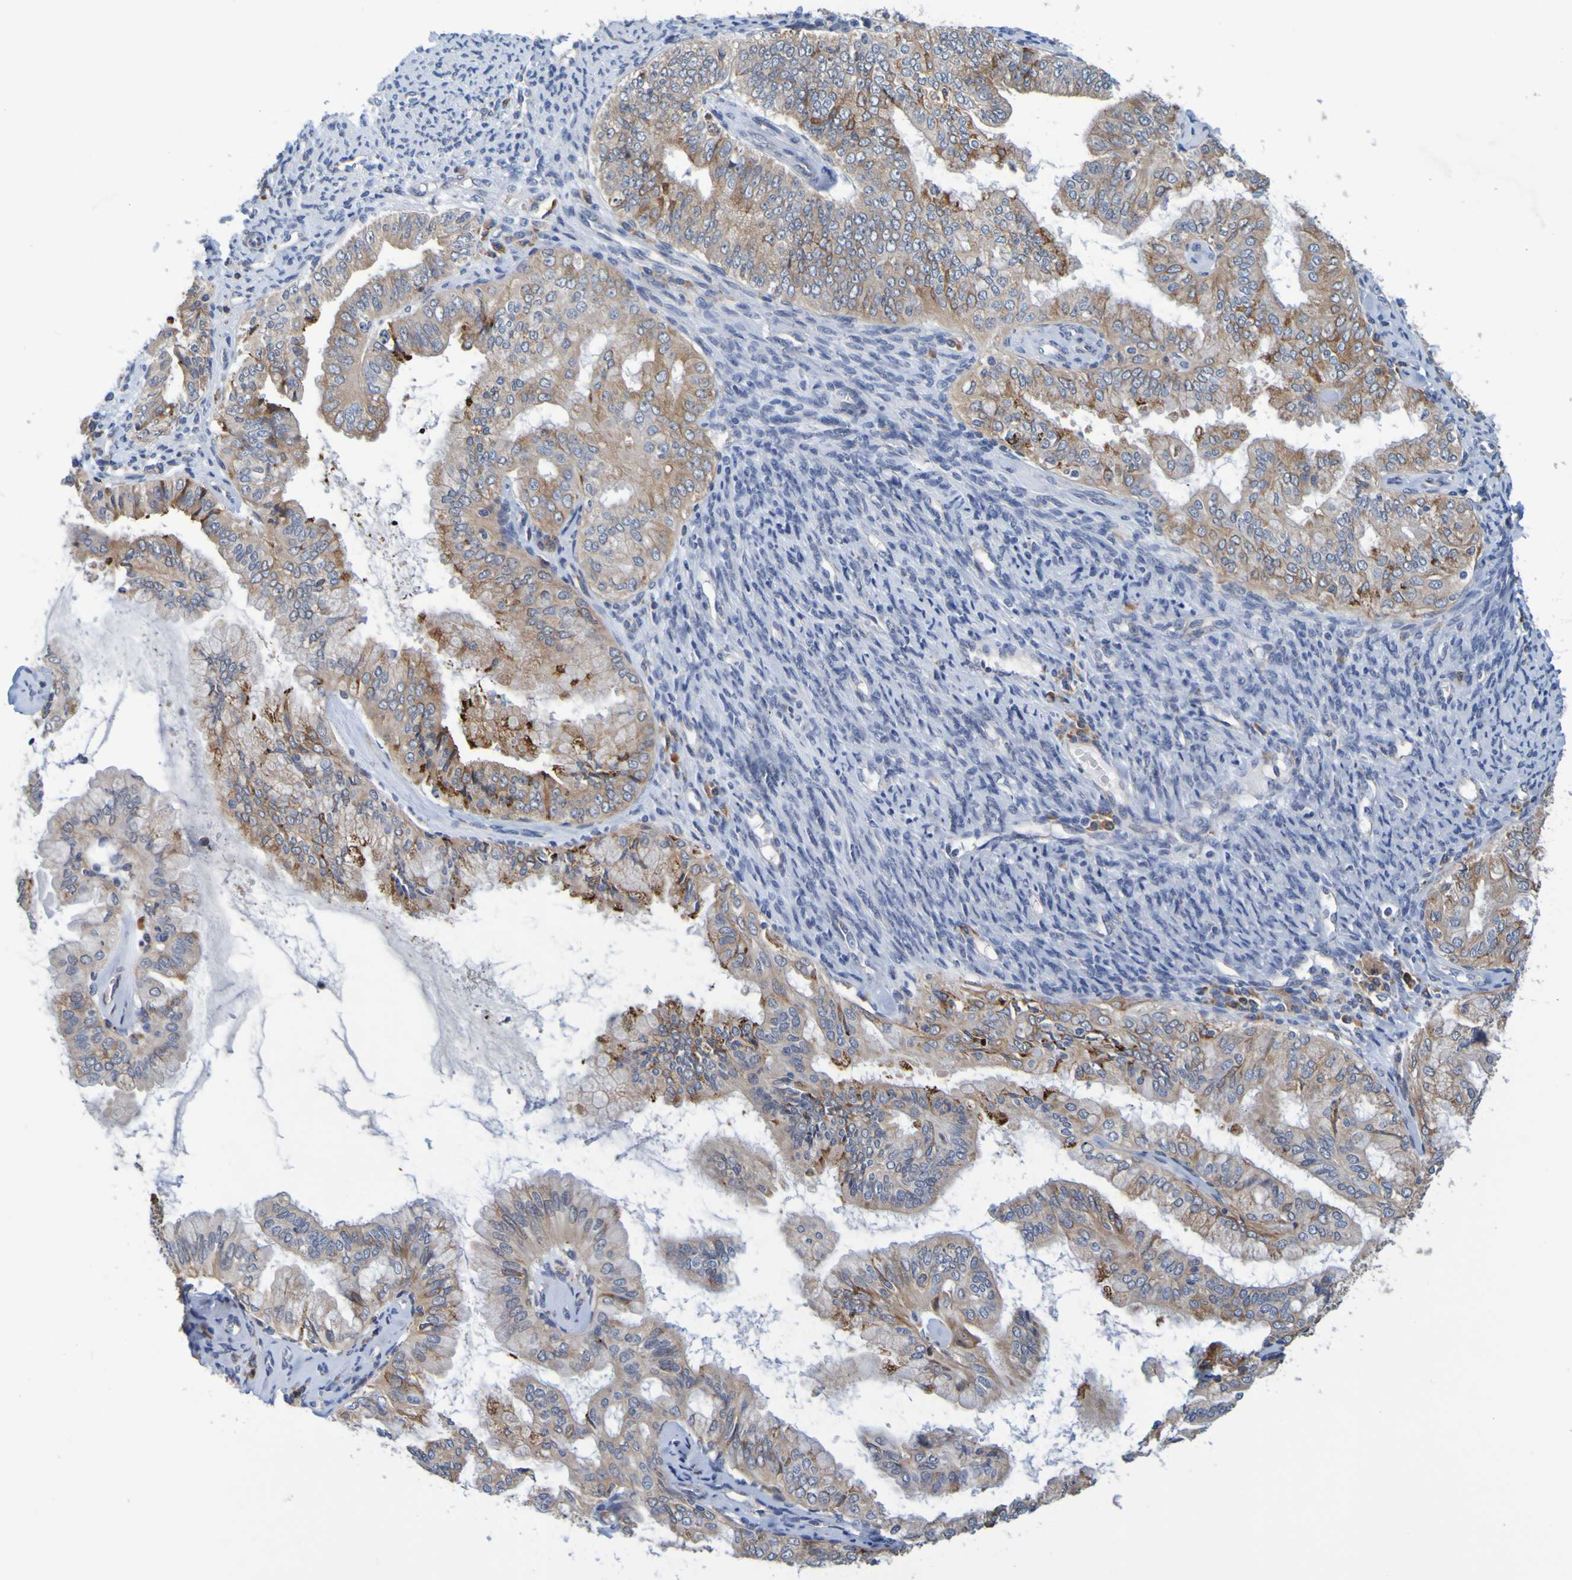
{"staining": {"intensity": "moderate", "quantity": ">75%", "location": "cytoplasmic/membranous"}, "tissue": "endometrial cancer", "cell_type": "Tumor cells", "image_type": "cancer", "snomed": [{"axis": "morphology", "description": "Adenocarcinoma, NOS"}, {"axis": "topography", "description": "Endometrium"}], "caption": "An image of endometrial adenocarcinoma stained for a protein displays moderate cytoplasmic/membranous brown staining in tumor cells.", "gene": "SIL1", "patient": {"sex": "female", "age": 63}}